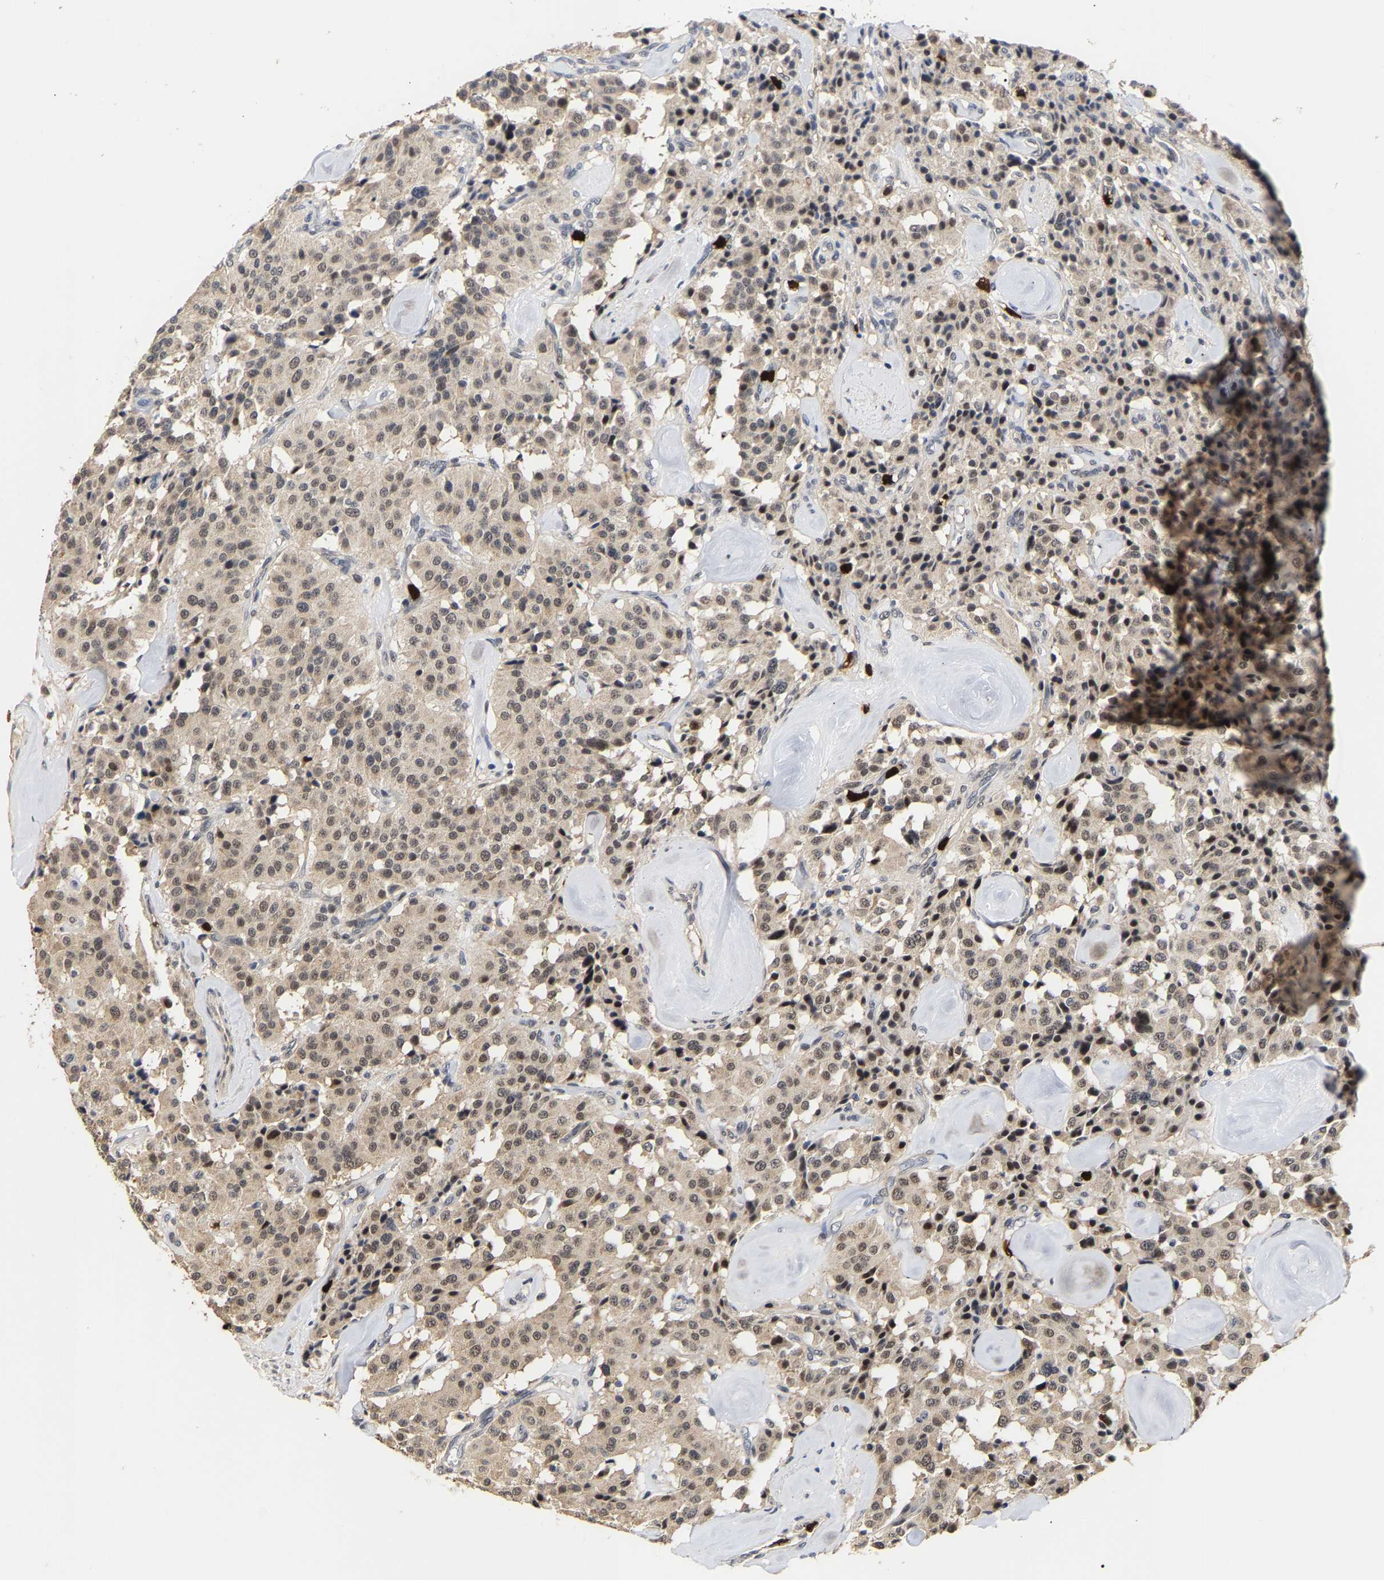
{"staining": {"intensity": "weak", "quantity": ">75%", "location": "cytoplasmic/membranous,nuclear"}, "tissue": "carcinoid", "cell_type": "Tumor cells", "image_type": "cancer", "snomed": [{"axis": "morphology", "description": "Carcinoid, malignant, NOS"}, {"axis": "topography", "description": "Lung"}], "caption": "Immunohistochemical staining of human malignant carcinoid demonstrates weak cytoplasmic/membranous and nuclear protein staining in about >75% of tumor cells.", "gene": "TDRD7", "patient": {"sex": "male", "age": 30}}